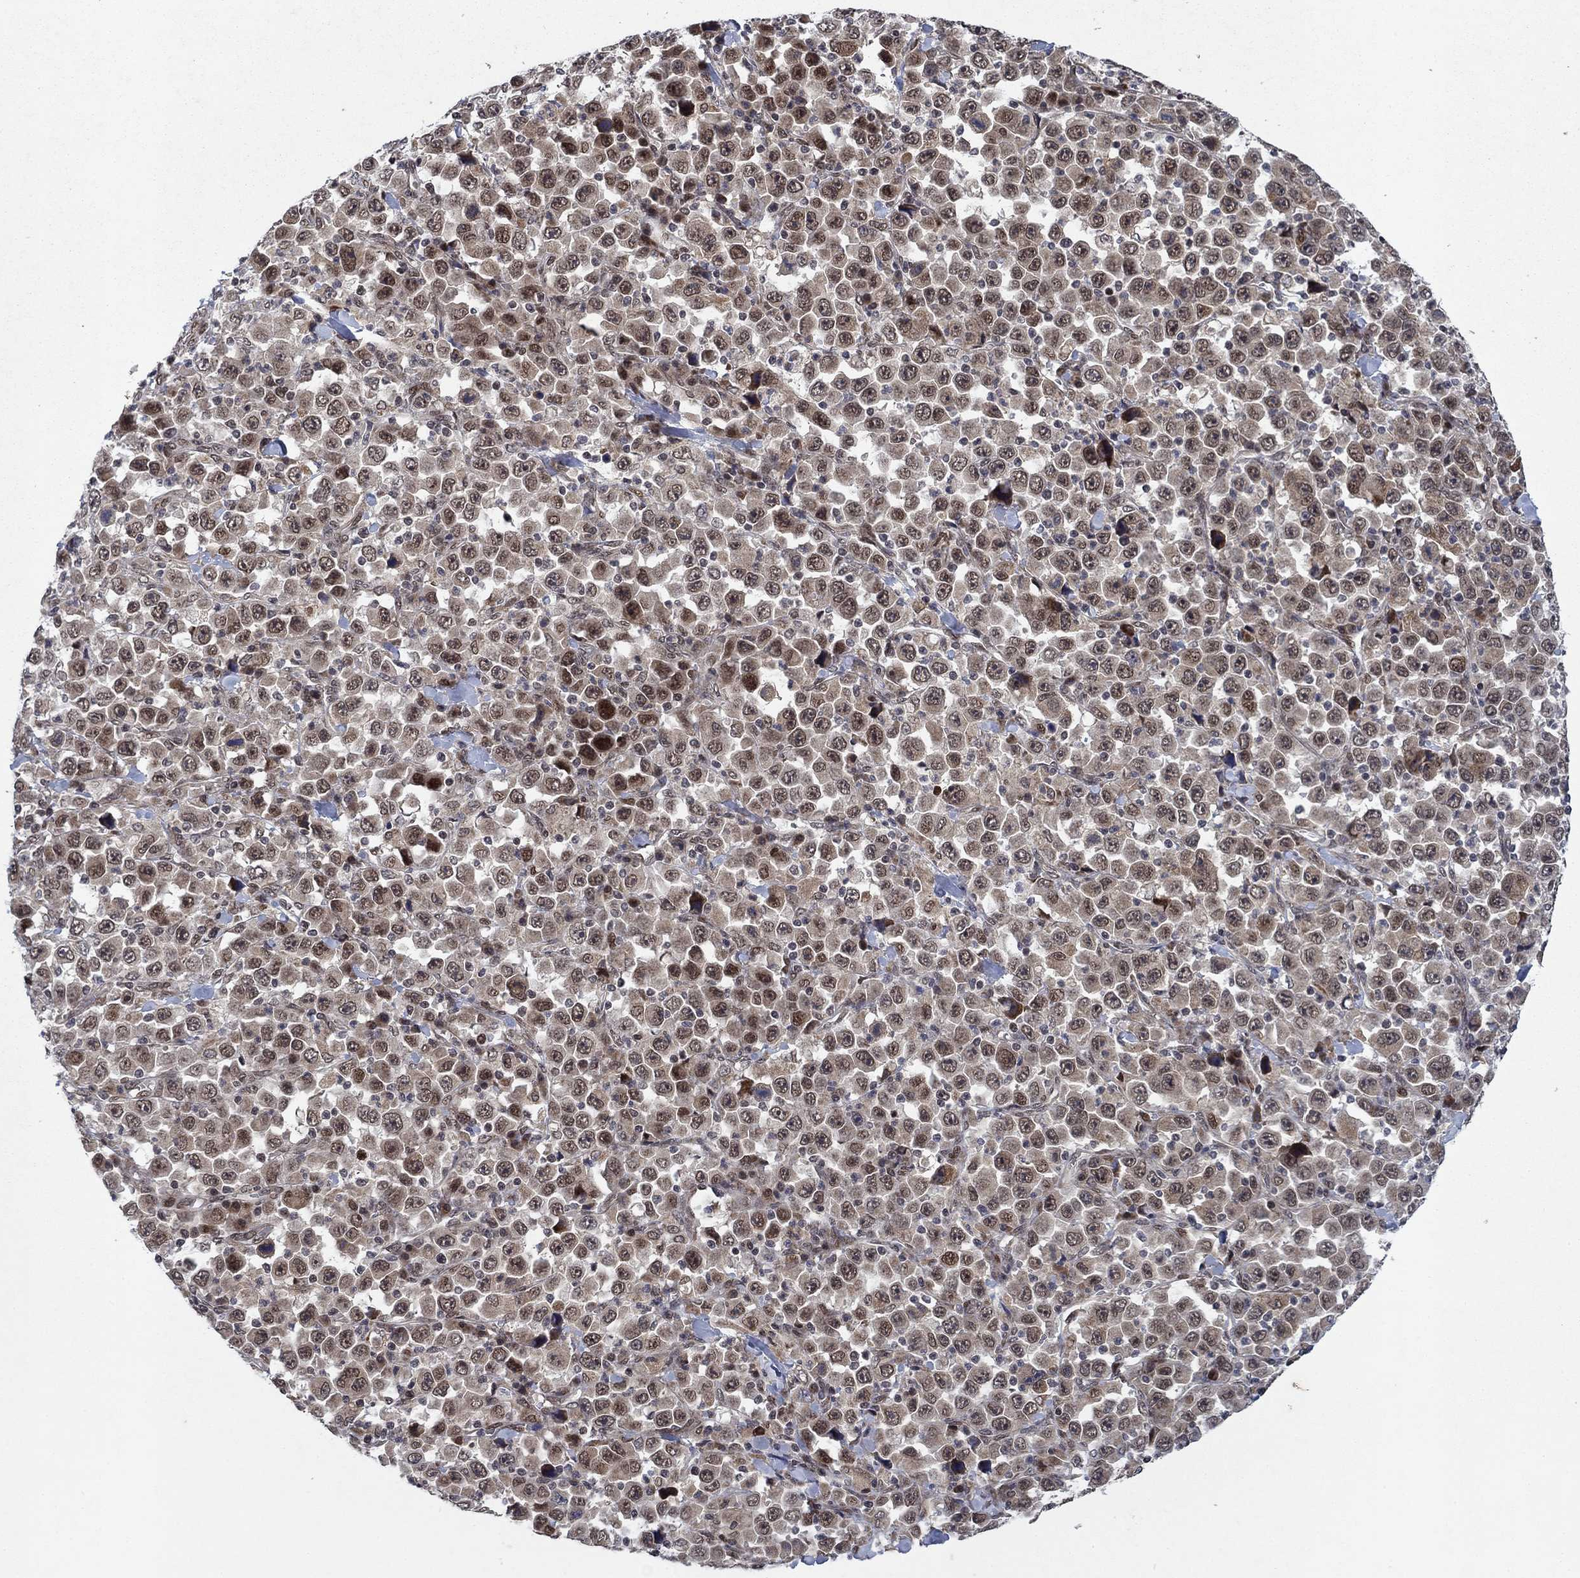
{"staining": {"intensity": "strong", "quantity": "<25%", "location": "nuclear"}, "tissue": "stomach cancer", "cell_type": "Tumor cells", "image_type": "cancer", "snomed": [{"axis": "morphology", "description": "Normal tissue, NOS"}, {"axis": "morphology", "description": "Adenocarcinoma, NOS"}, {"axis": "topography", "description": "Stomach, upper"}, {"axis": "topography", "description": "Stomach"}], "caption": "About <25% of tumor cells in stomach cancer exhibit strong nuclear protein positivity as visualized by brown immunohistochemical staining.", "gene": "PRICKLE4", "patient": {"sex": "male", "age": 59}}